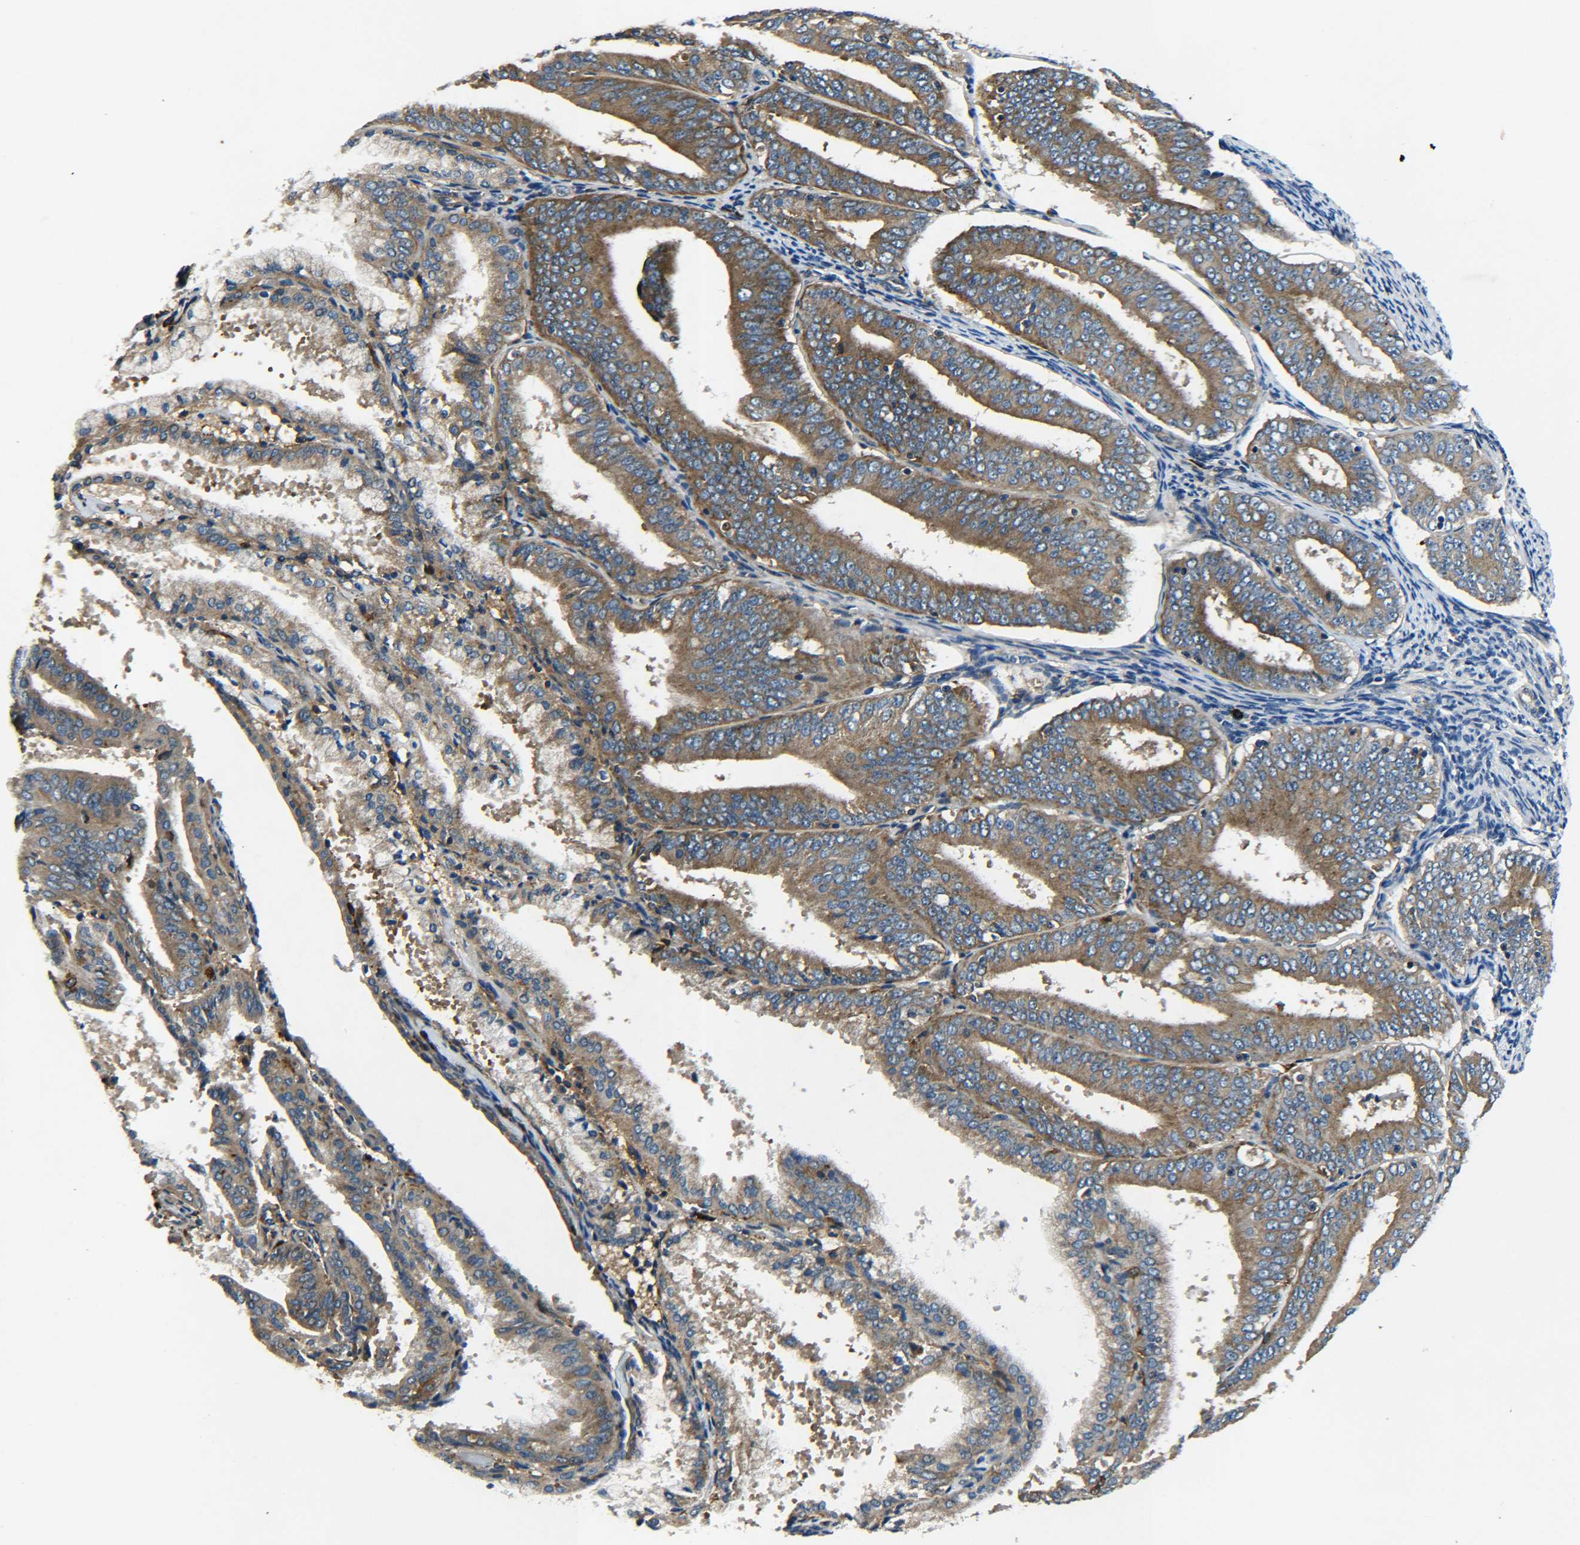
{"staining": {"intensity": "moderate", "quantity": ">75%", "location": "cytoplasmic/membranous"}, "tissue": "endometrial cancer", "cell_type": "Tumor cells", "image_type": "cancer", "snomed": [{"axis": "morphology", "description": "Adenocarcinoma, NOS"}, {"axis": "topography", "description": "Endometrium"}], "caption": "Protein expression analysis of endometrial cancer (adenocarcinoma) reveals moderate cytoplasmic/membranous expression in approximately >75% of tumor cells.", "gene": "RAB1B", "patient": {"sex": "female", "age": 63}}